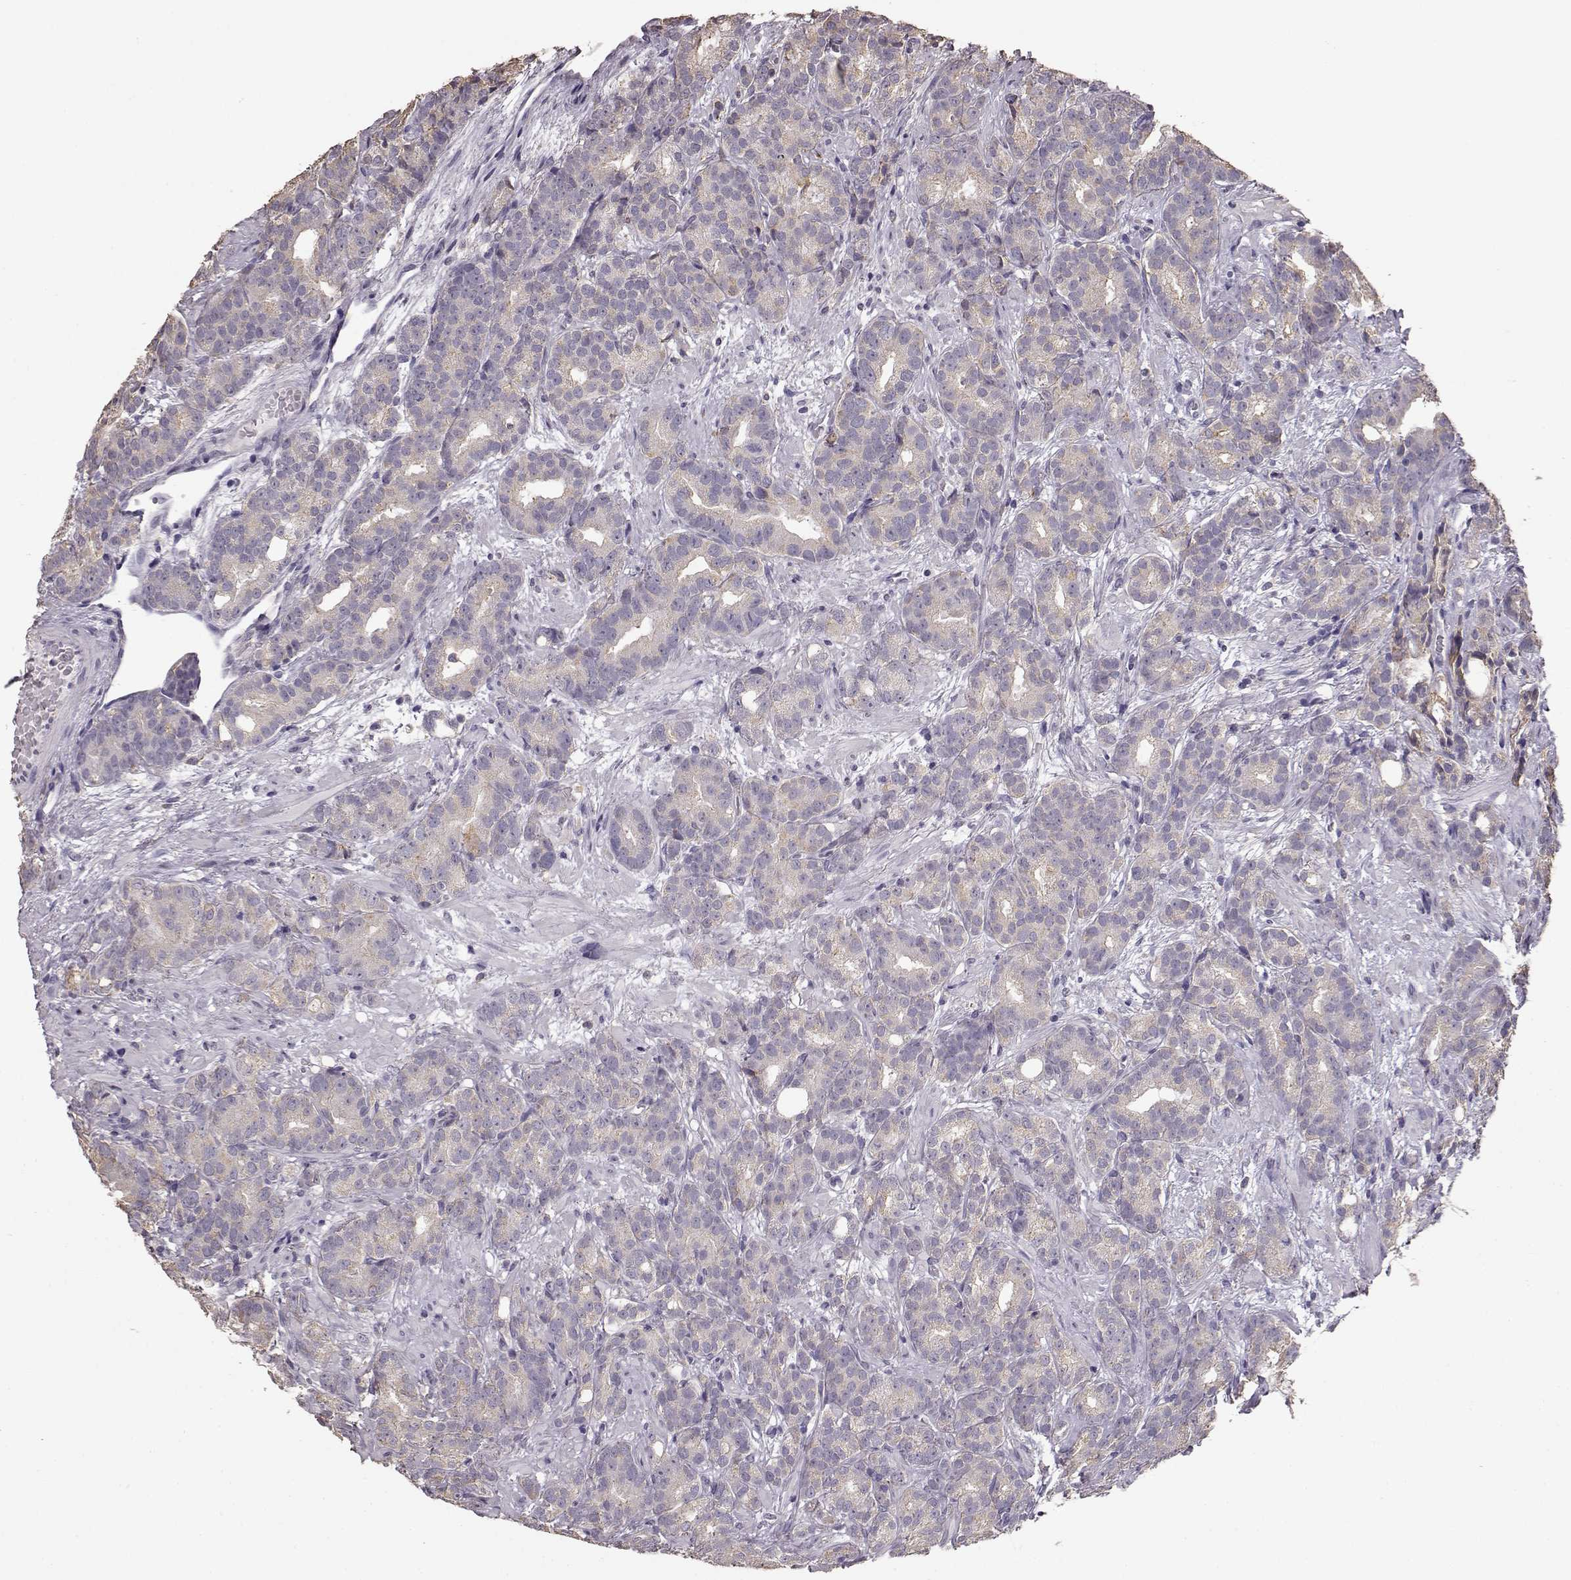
{"staining": {"intensity": "weak", "quantity": ">75%", "location": "cytoplasmic/membranous"}, "tissue": "prostate cancer", "cell_type": "Tumor cells", "image_type": "cancer", "snomed": [{"axis": "morphology", "description": "Adenocarcinoma, High grade"}, {"axis": "topography", "description": "Prostate"}], "caption": "Immunohistochemistry (IHC) photomicrograph of high-grade adenocarcinoma (prostate) stained for a protein (brown), which shows low levels of weak cytoplasmic/membranous staining in about >75% of tumor cells.", "gene": "GABRG3", "patient": {"sex": "male", "age": 90}}